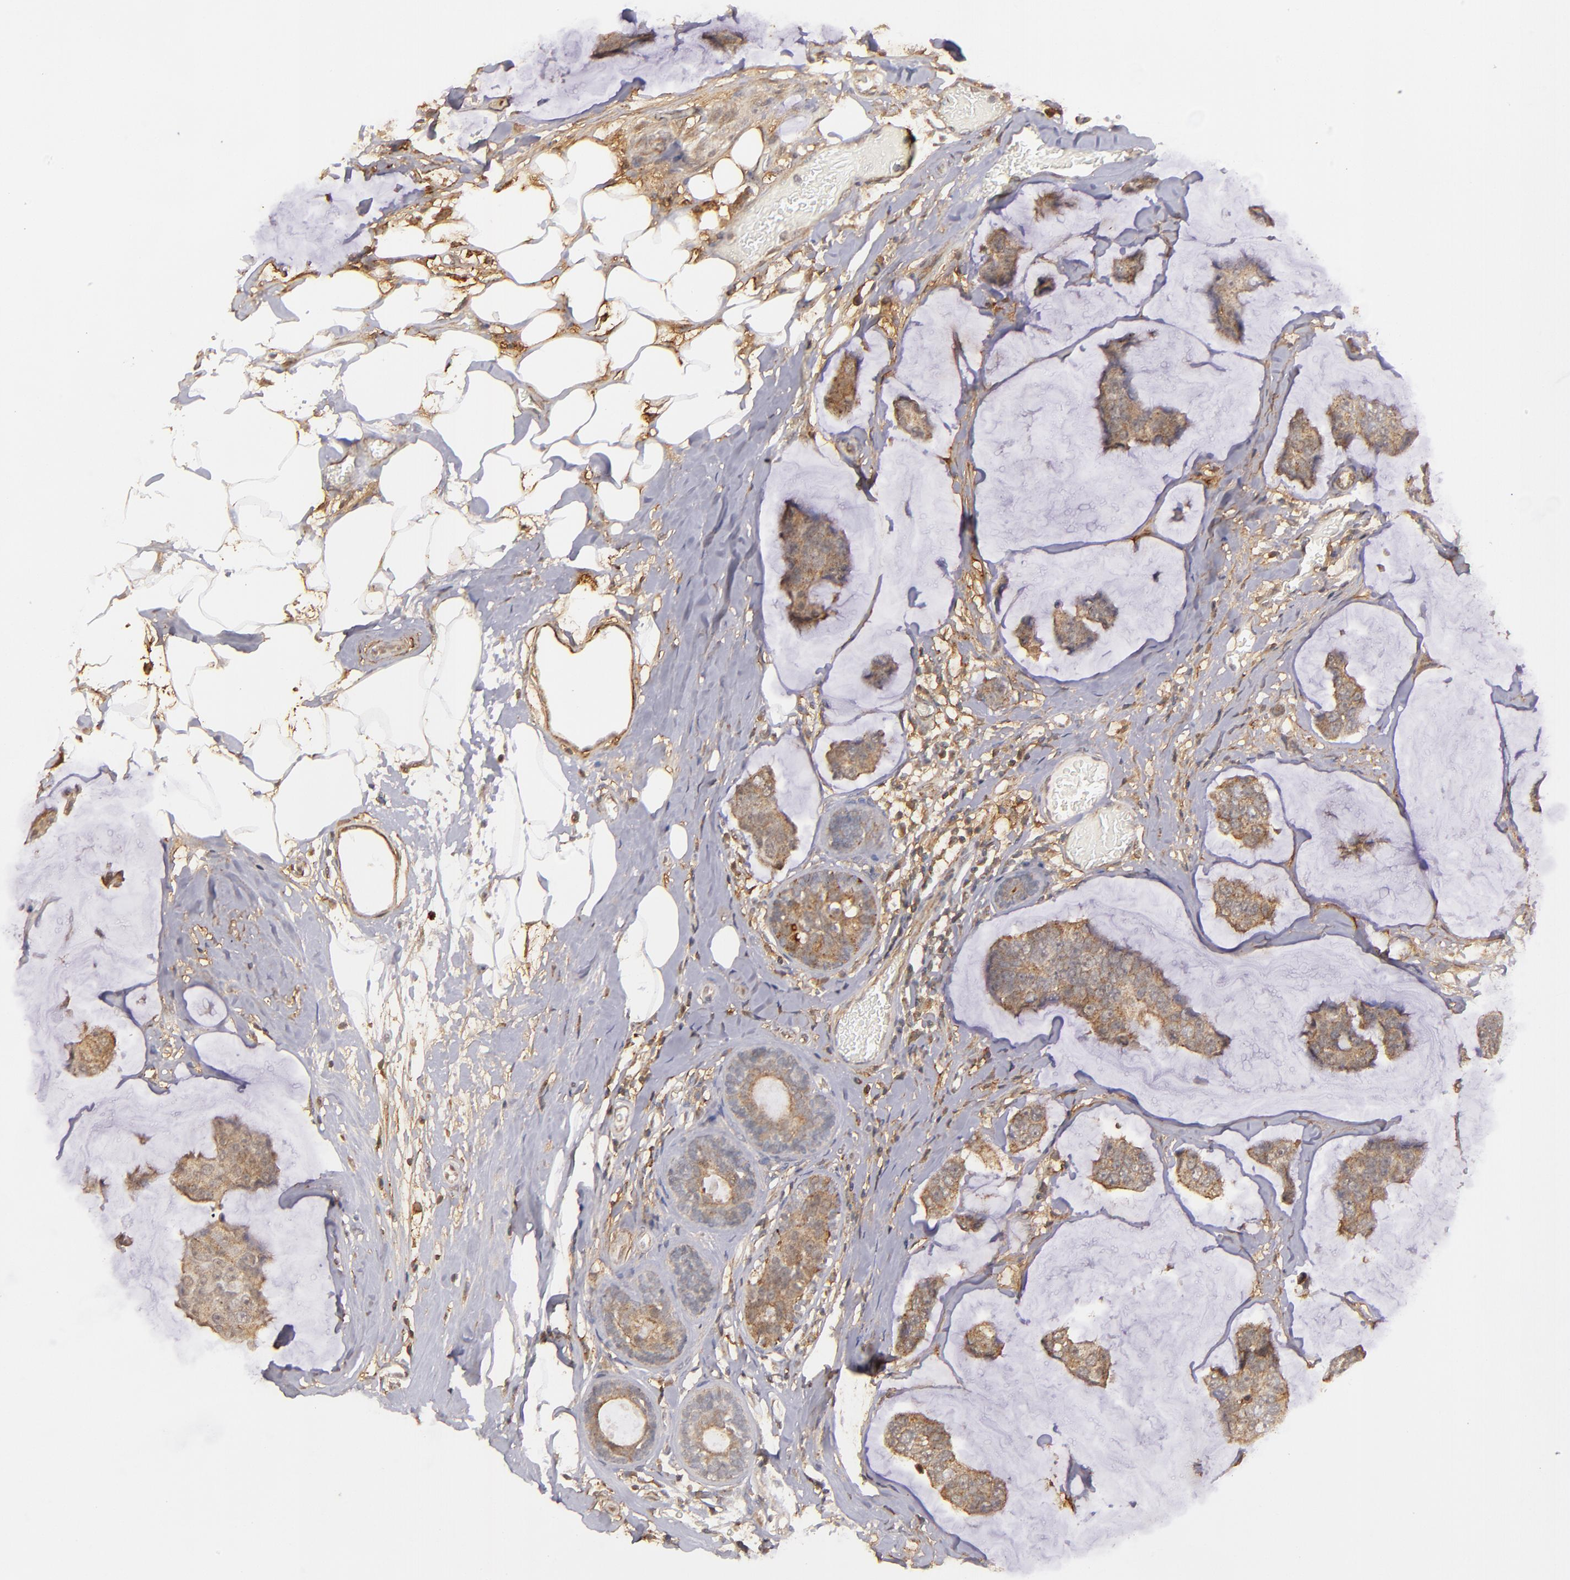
{"staining": {"intensity": "moderate", "quantity": ">75%", "location": "cytoplasmic/membranous"}, "tissue": "breast cancer", "cell_type": "Tumor cells", "image_type": "cancer", "snomed": [{"axis": "morphology", "description": "Normal tissue, NOS"}, {"axis": "morphology", "description": "Duct carcinoma"}, {"axis": "topography", "description": "Breast"}], "caption": "Breast invasive ductal carcinoma tissue demonstrates moderate cytoplasmic/membranous positivity in approximately >75% of tumor cells", "gene": "ZFYVE1", "patient": {"sex": "female", "age": 50}}